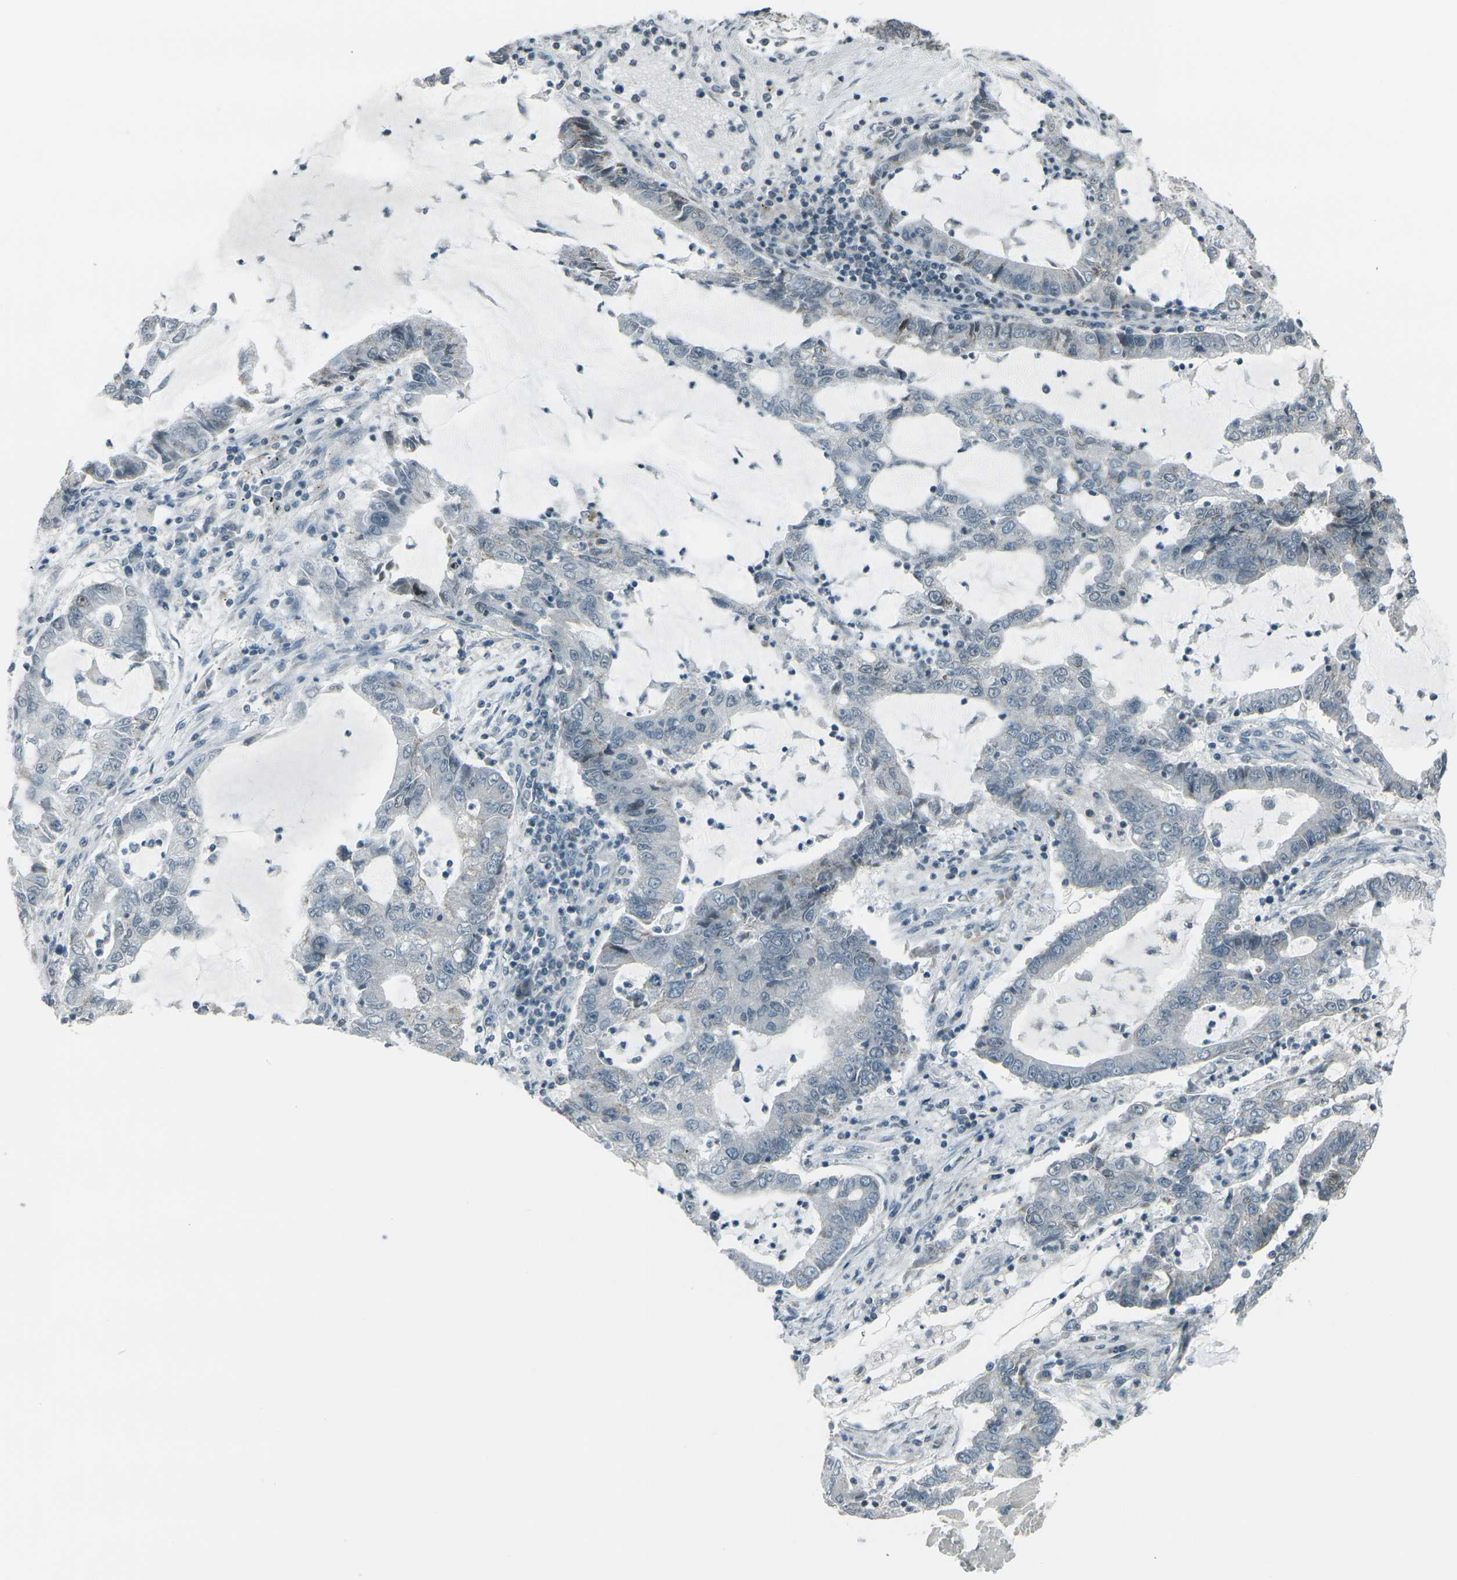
{"staining": {"intensity": "negative", "quantity": "none", "location": "none"}, "tissue": "lung cancer", "cell_type": "Tumor cells", "image_type": "cancer", "snomed": [{"axis": "morphology", "description": "Adenocarcinoma, NOS"}, {"axis": "topography", "description": "Lung"}], "caption": "Immunohistochemistry of lung cancer (adenocarcinoma) demonstrates no positivity in tumor cells. Brightfield microscopy of IHC stained with DAB (3,3'-diaminobenzidine) (brown) and hematoxylin (blue), captured at high magnification.", "gene": "H2BC1", "patient": {"sex": "female", "age": 51}}